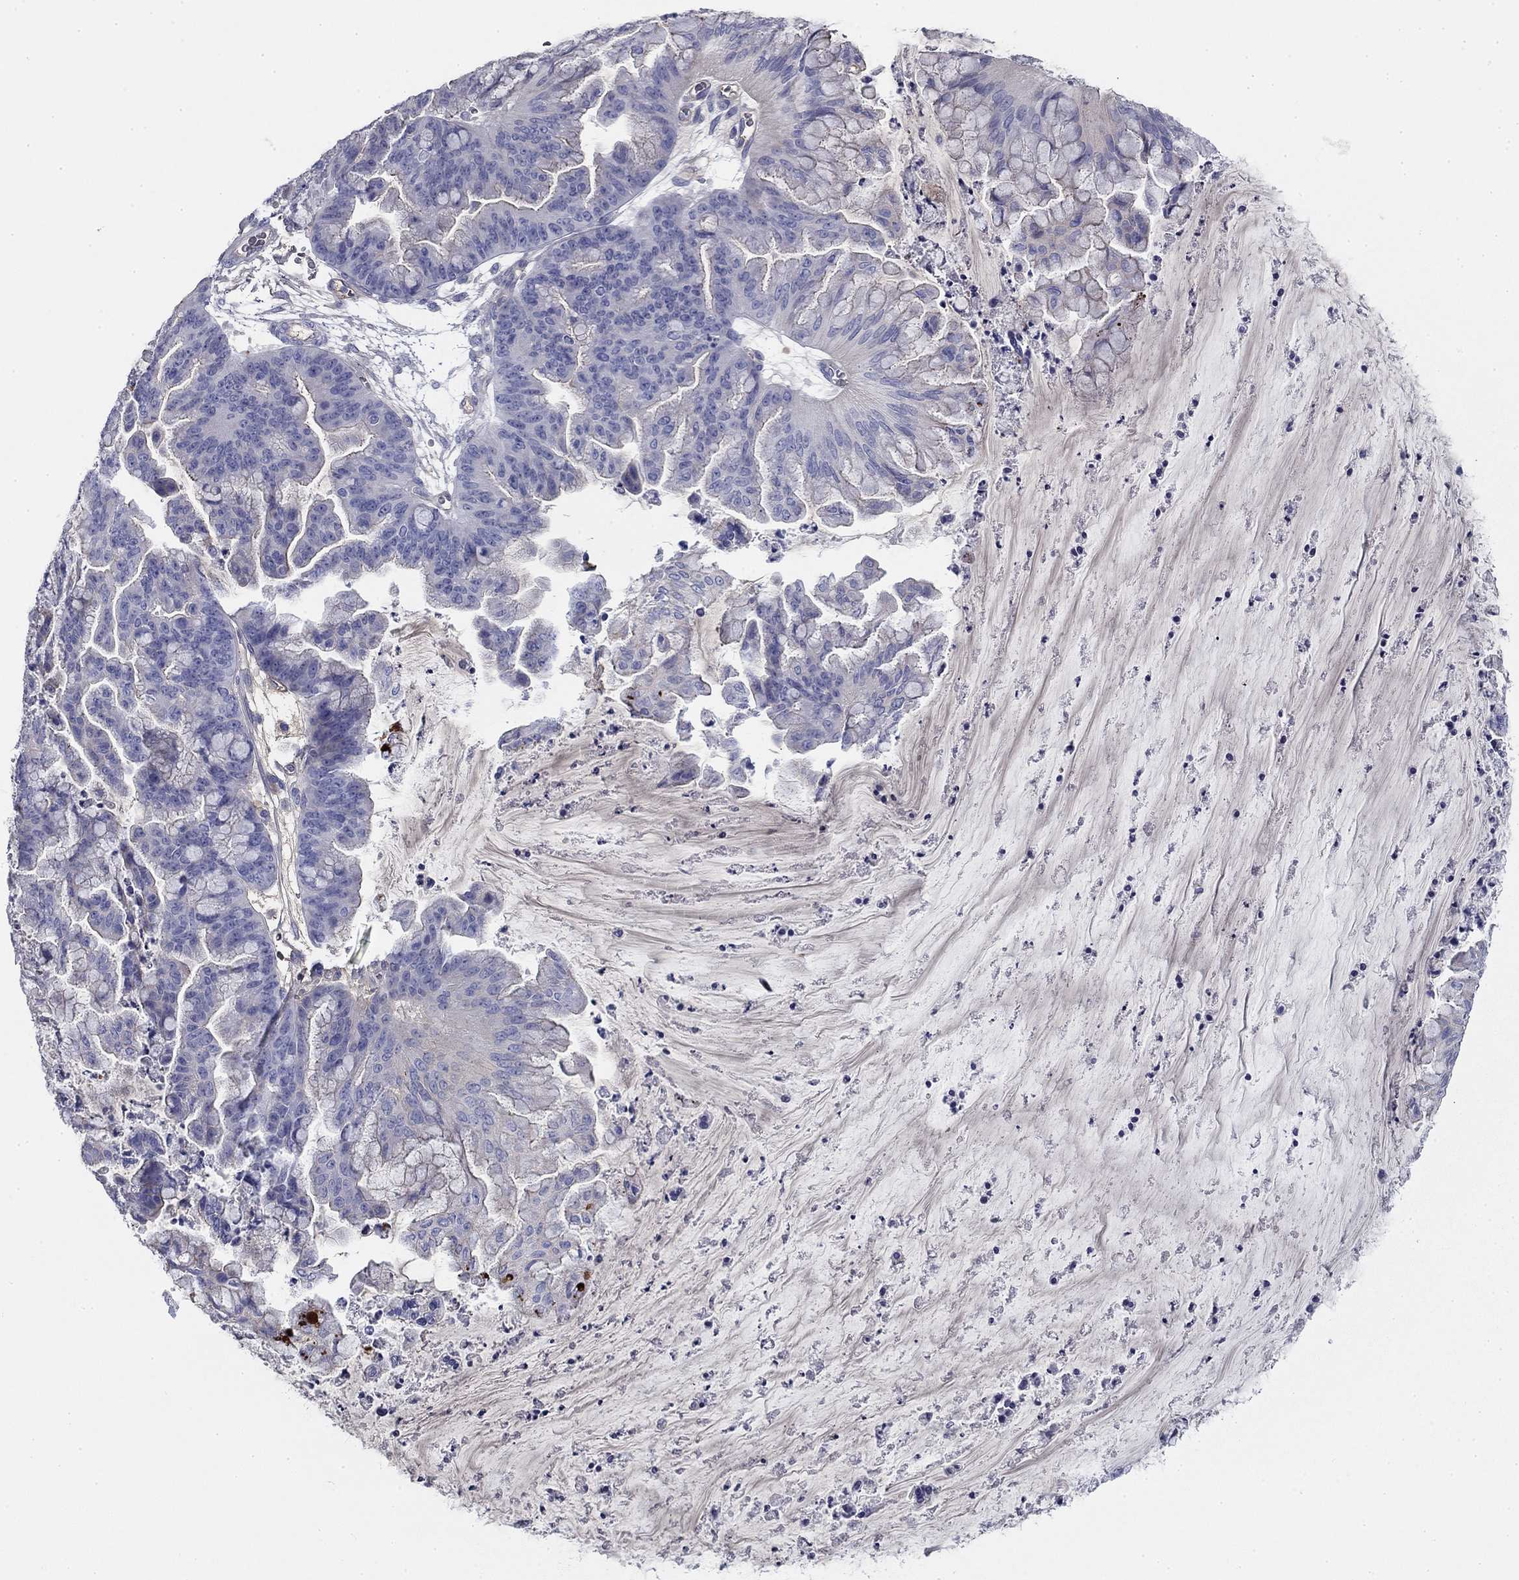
{"staining": {"intensity": "negative", "quantity": "none", "location": "none"}, "tissue": "ovarian cancer", "cell_type": "Tumor cells", "image_type": "cancer", "snomed": [{"axis": "morphology", "description": "Cystadenocarcinoma, mucinous, NOS"}, {"axis": "topography", "description": "Ovary"}], "caption": "Immunohistochemical staining of human ovarian cancer (mucinous cystadenocarcinoma) exhibits no significant expression in tumor cells.", "gene": "CPLX4", "patient": {"sex": "female", "age": 67}}